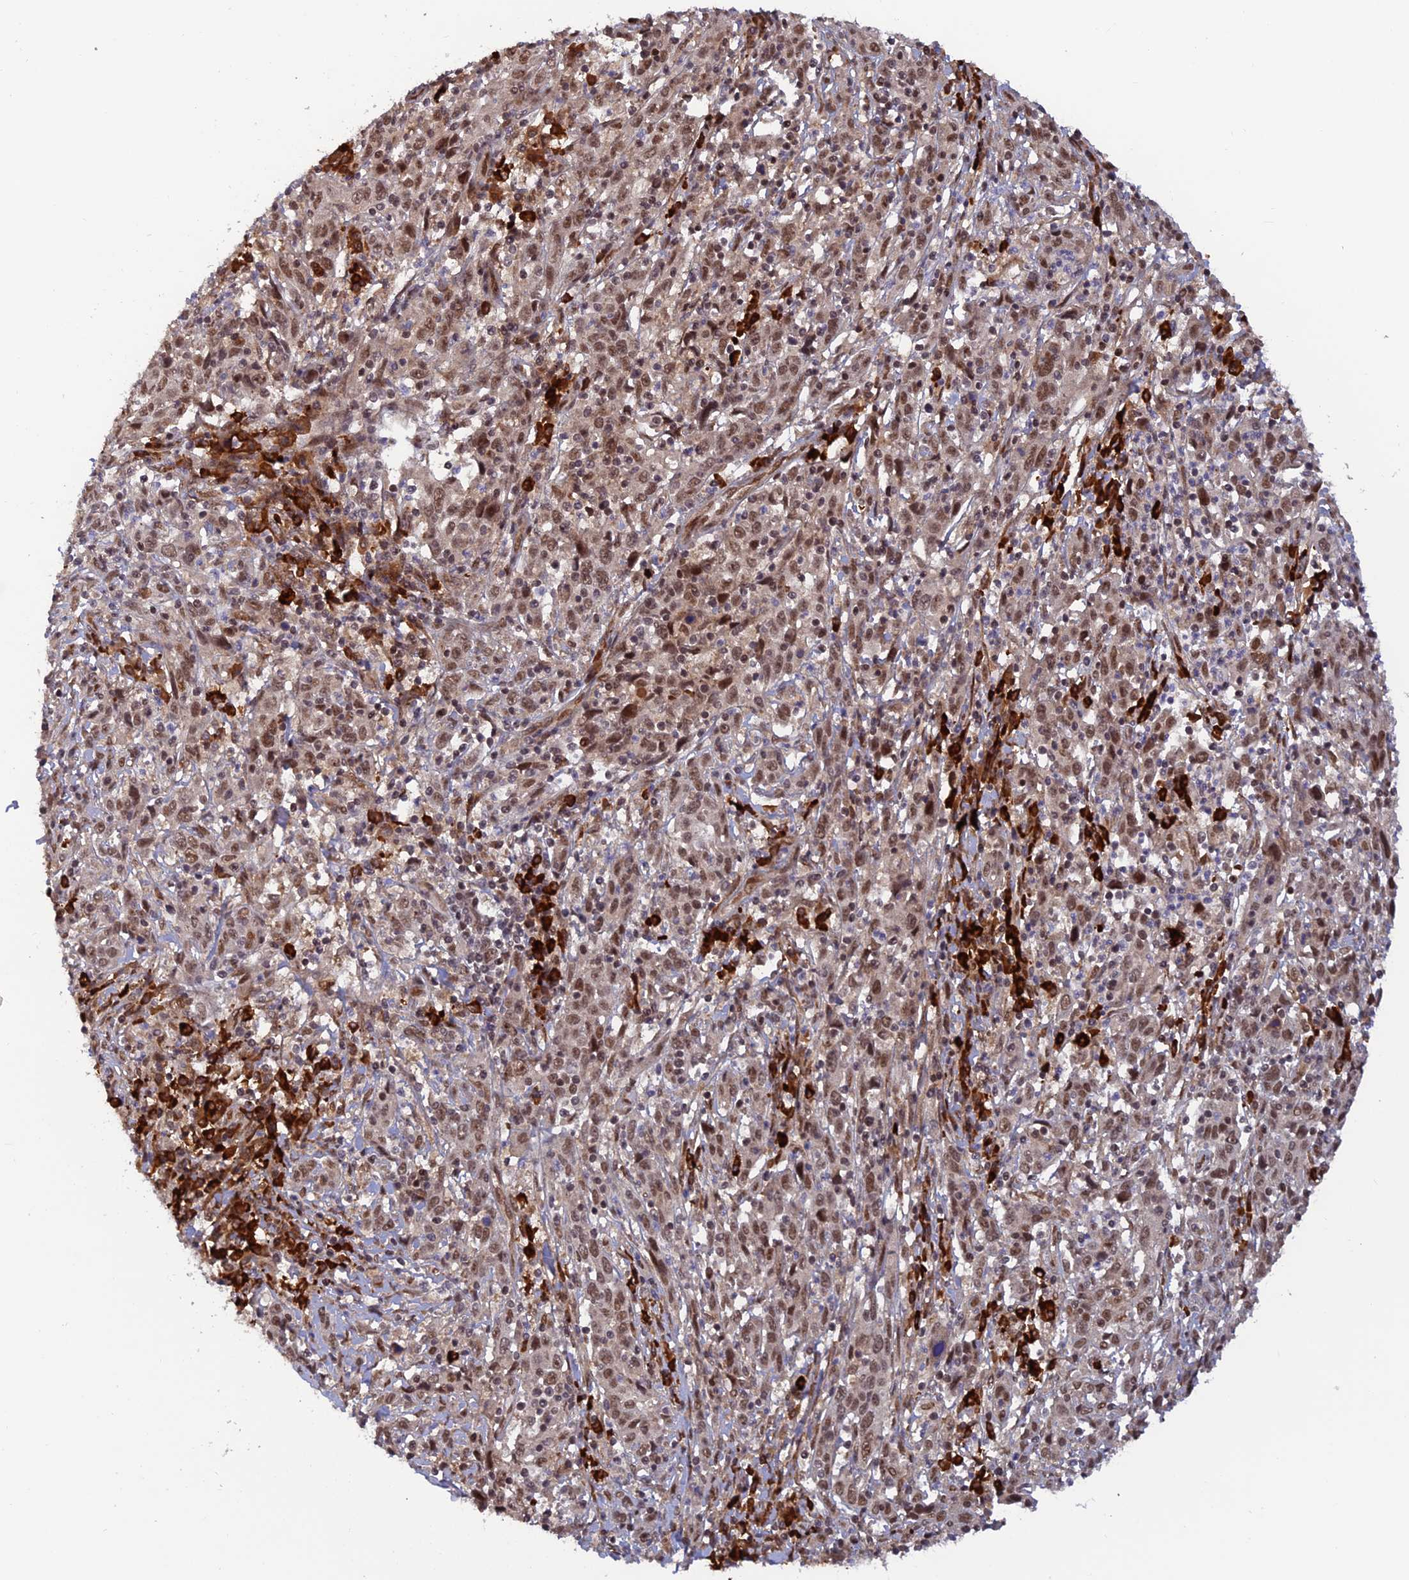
{"staining": {"intensity": "weak", "quantity": ">75%", "location": "nuclear"}, "tissue": "cervical cancer", "cell_type": "Tumor cells", "image_type": "cancer", "snomed": [{"axis": "morphology", "description": "Squamous cell carcinoma, NOS"}, {"axis": "topography", "description": "Cervix"}], "caption": "Weak nuclear protein staining is seen in approximately >75% of tumor cells in cervical cancer (squamous cell carcinoma).", "gene": "ZNF565", "patient": {"sex": "female", "age": 46}}